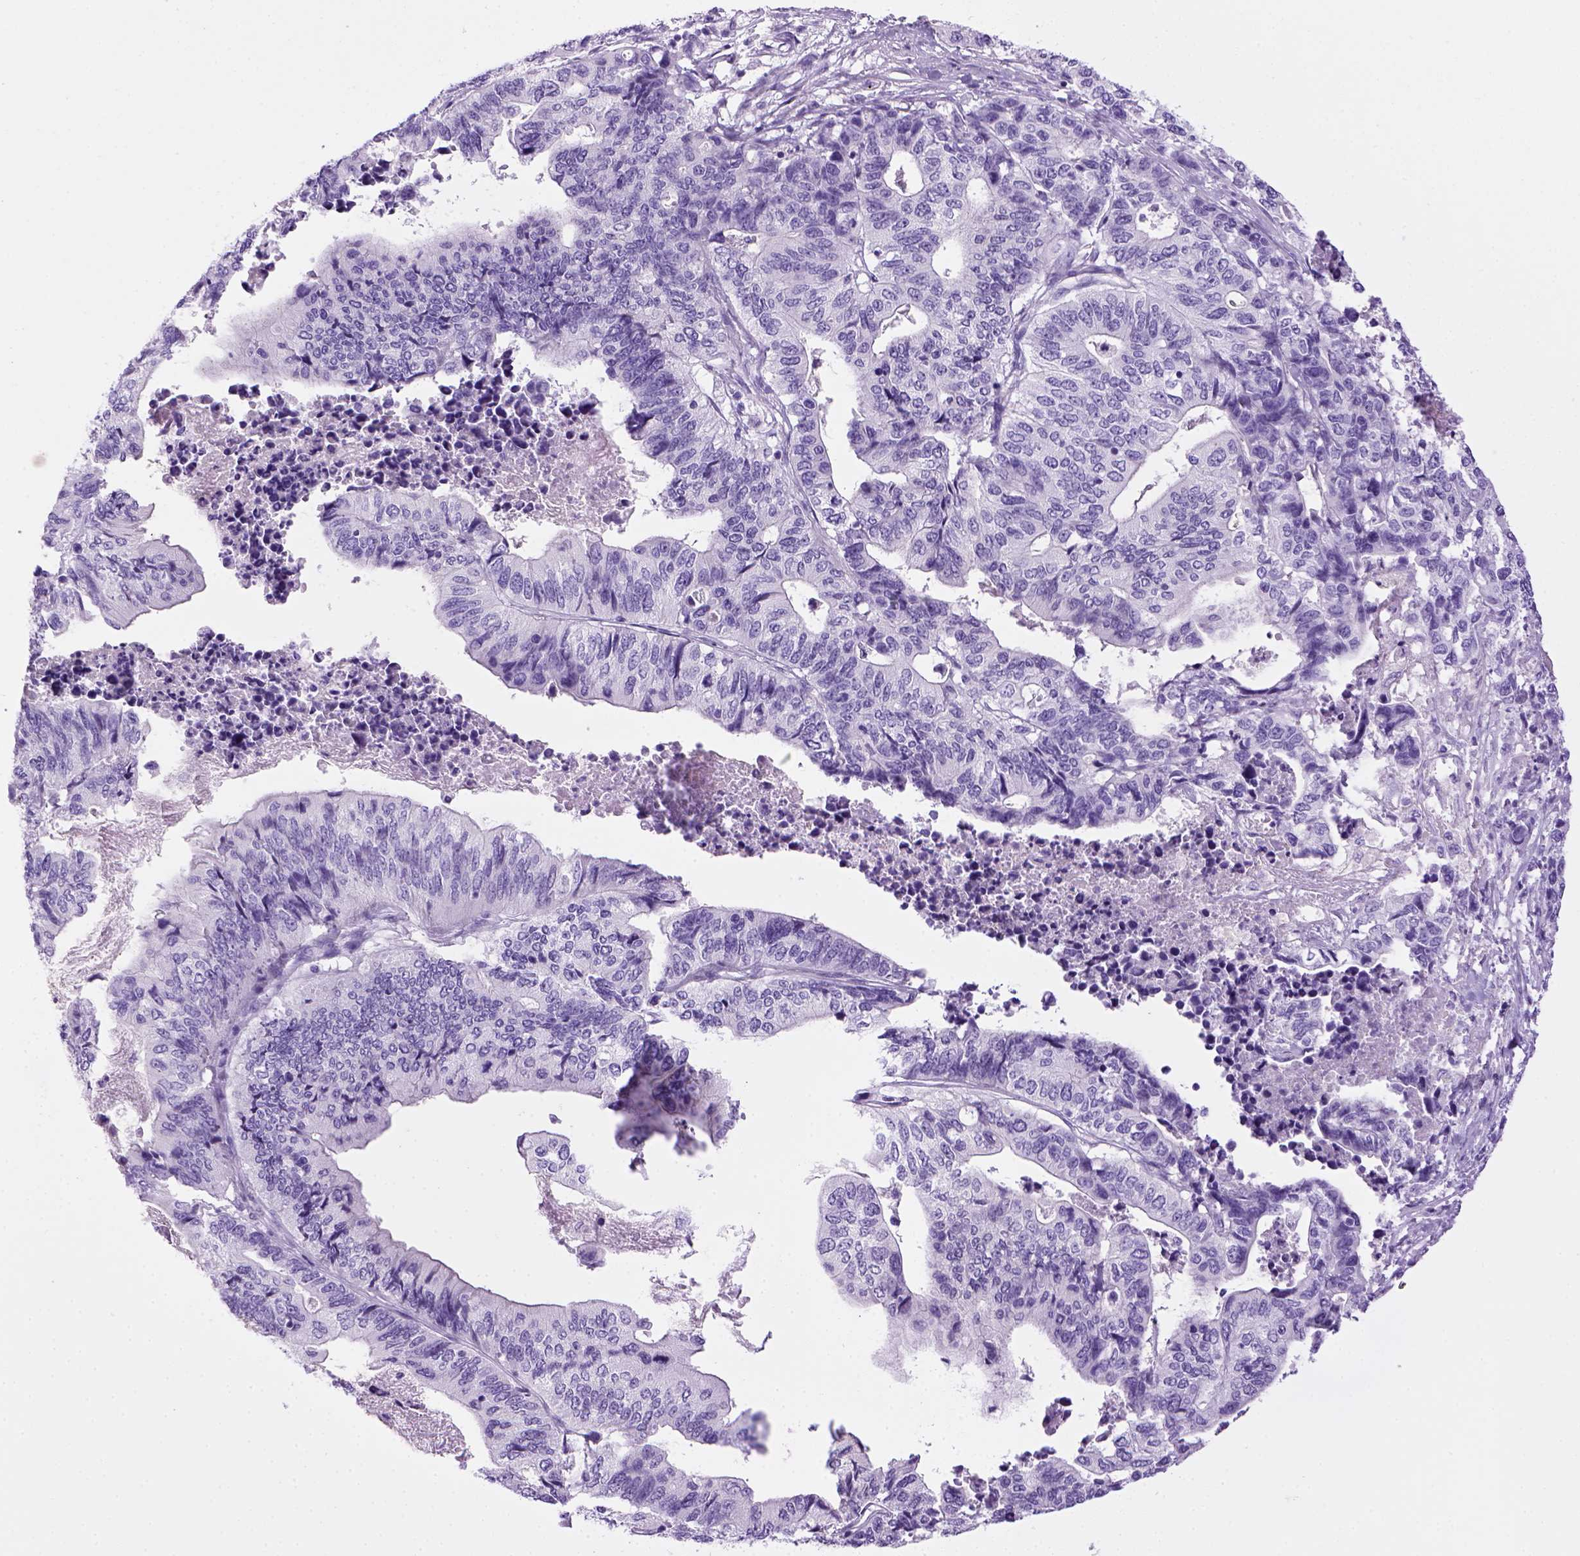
{"staining": {"intensity": "negative", "quantity": "none", "location": "none"}, "tissue": "stomach cancer", "cell_type": "Tumor cells", "image_type": "cancer", "snomed": [{"axis": "morphology", "description": "Adenocarcinoma, NOS"}, {"axis": "topography", "description": "Stomach, upper"}], "caption": "Stomach cancer (adenocarcinoma) stained for a protein using immunohistochemistry displays no positivity tumor cells.", "gene": "SGCG", "patient": {"sex": "female", "age": 67}}